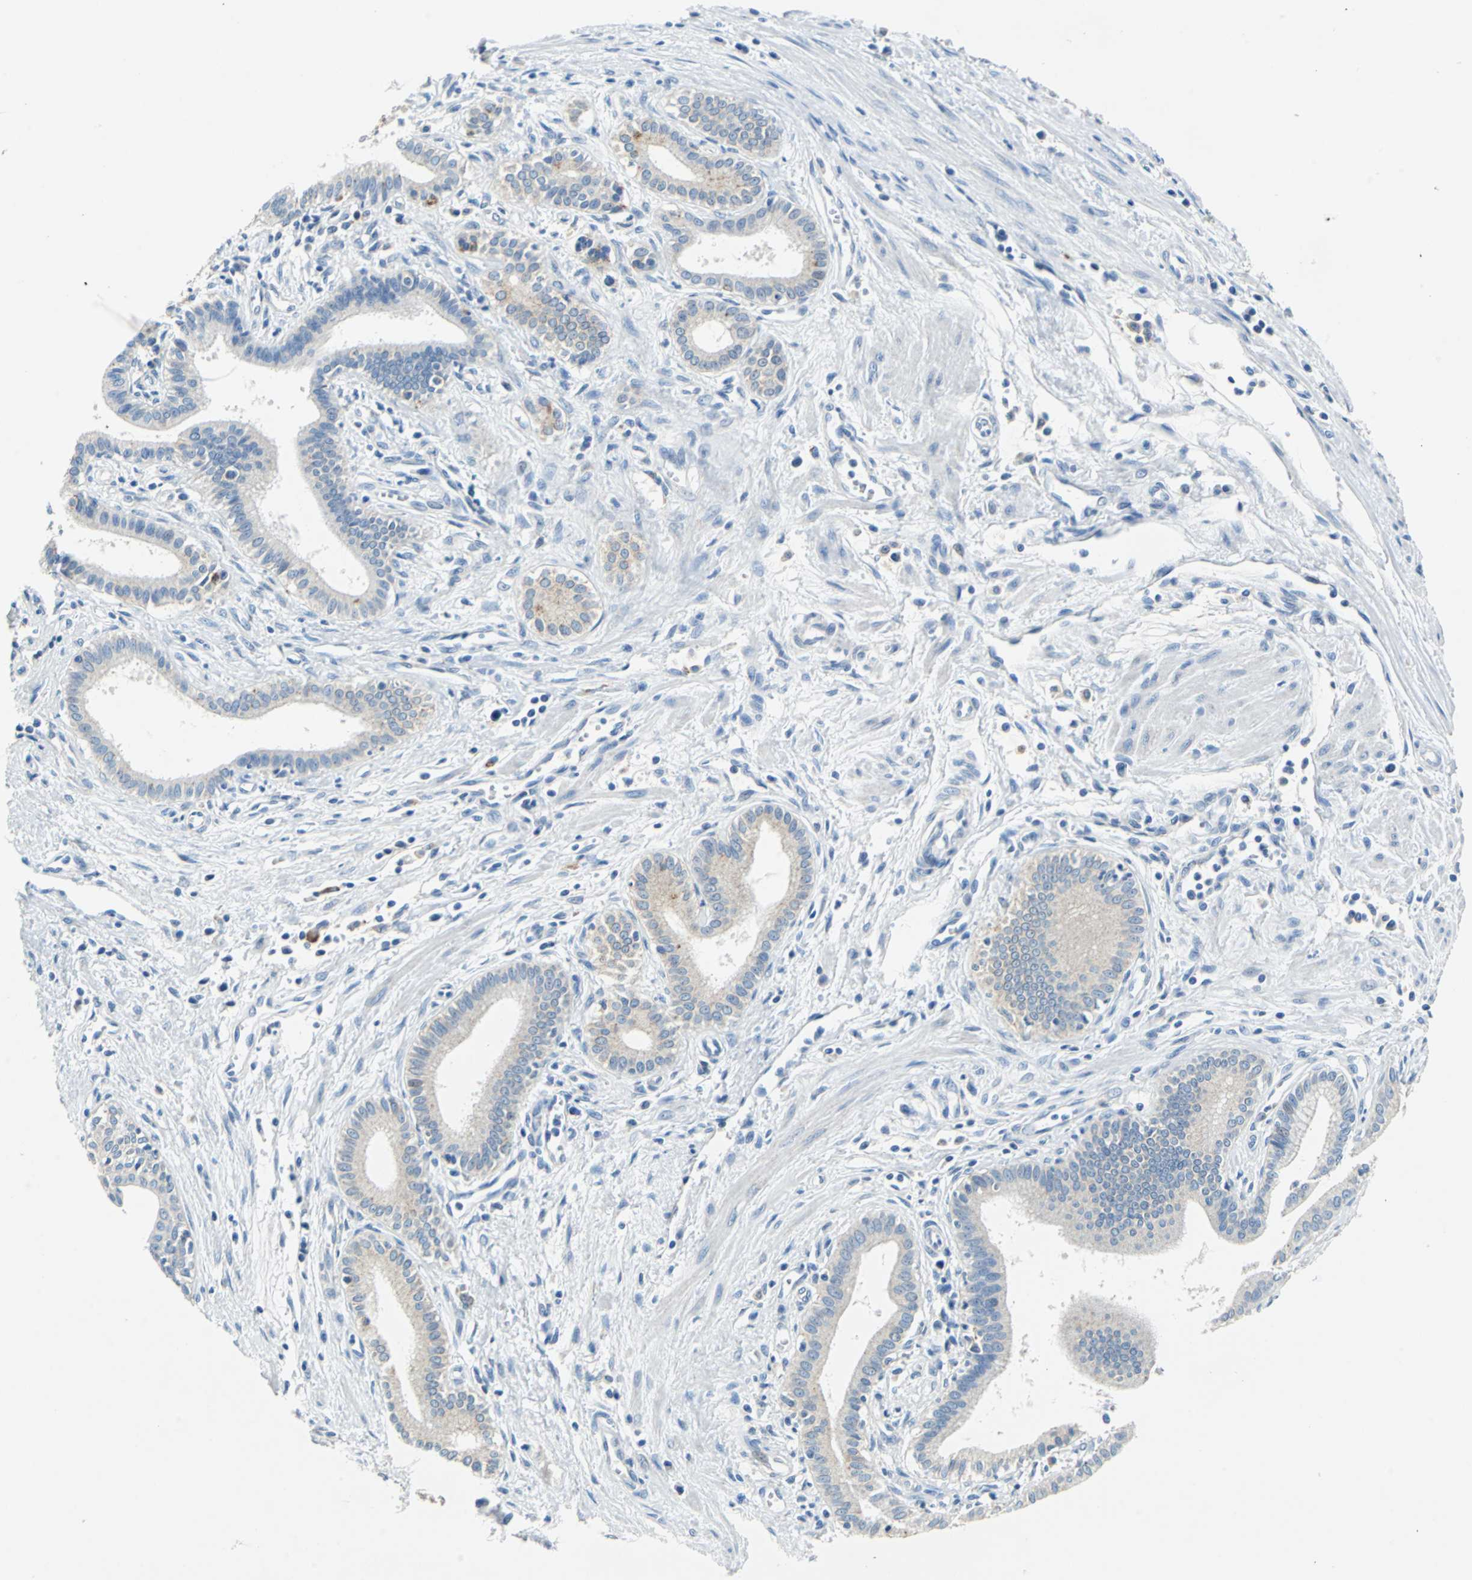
{"staining": {"intensity": "weak", "quantity": "<25%", "location": "cytoplasmic/membranous"}, "tissue": "pancreatic cancer", "cell_type": "Tumor cells", "image_type": "cancer", "snomed": [{"axis": "morphology", "description": "Normal tissue, NOS"}, {"axis": "topography", "description": "Lymph node"}], "caption": "High magnification brightfield microscopy of pancreatic cancer stained with DAB (brown) and counterstained with hematoxylin (blue): tumor cells show no significant positivity. (Brightfield microscopy of DAB IHC at high magnification).", "gene": "TEX264", "patient": {"sex": "male", "age": 50}}